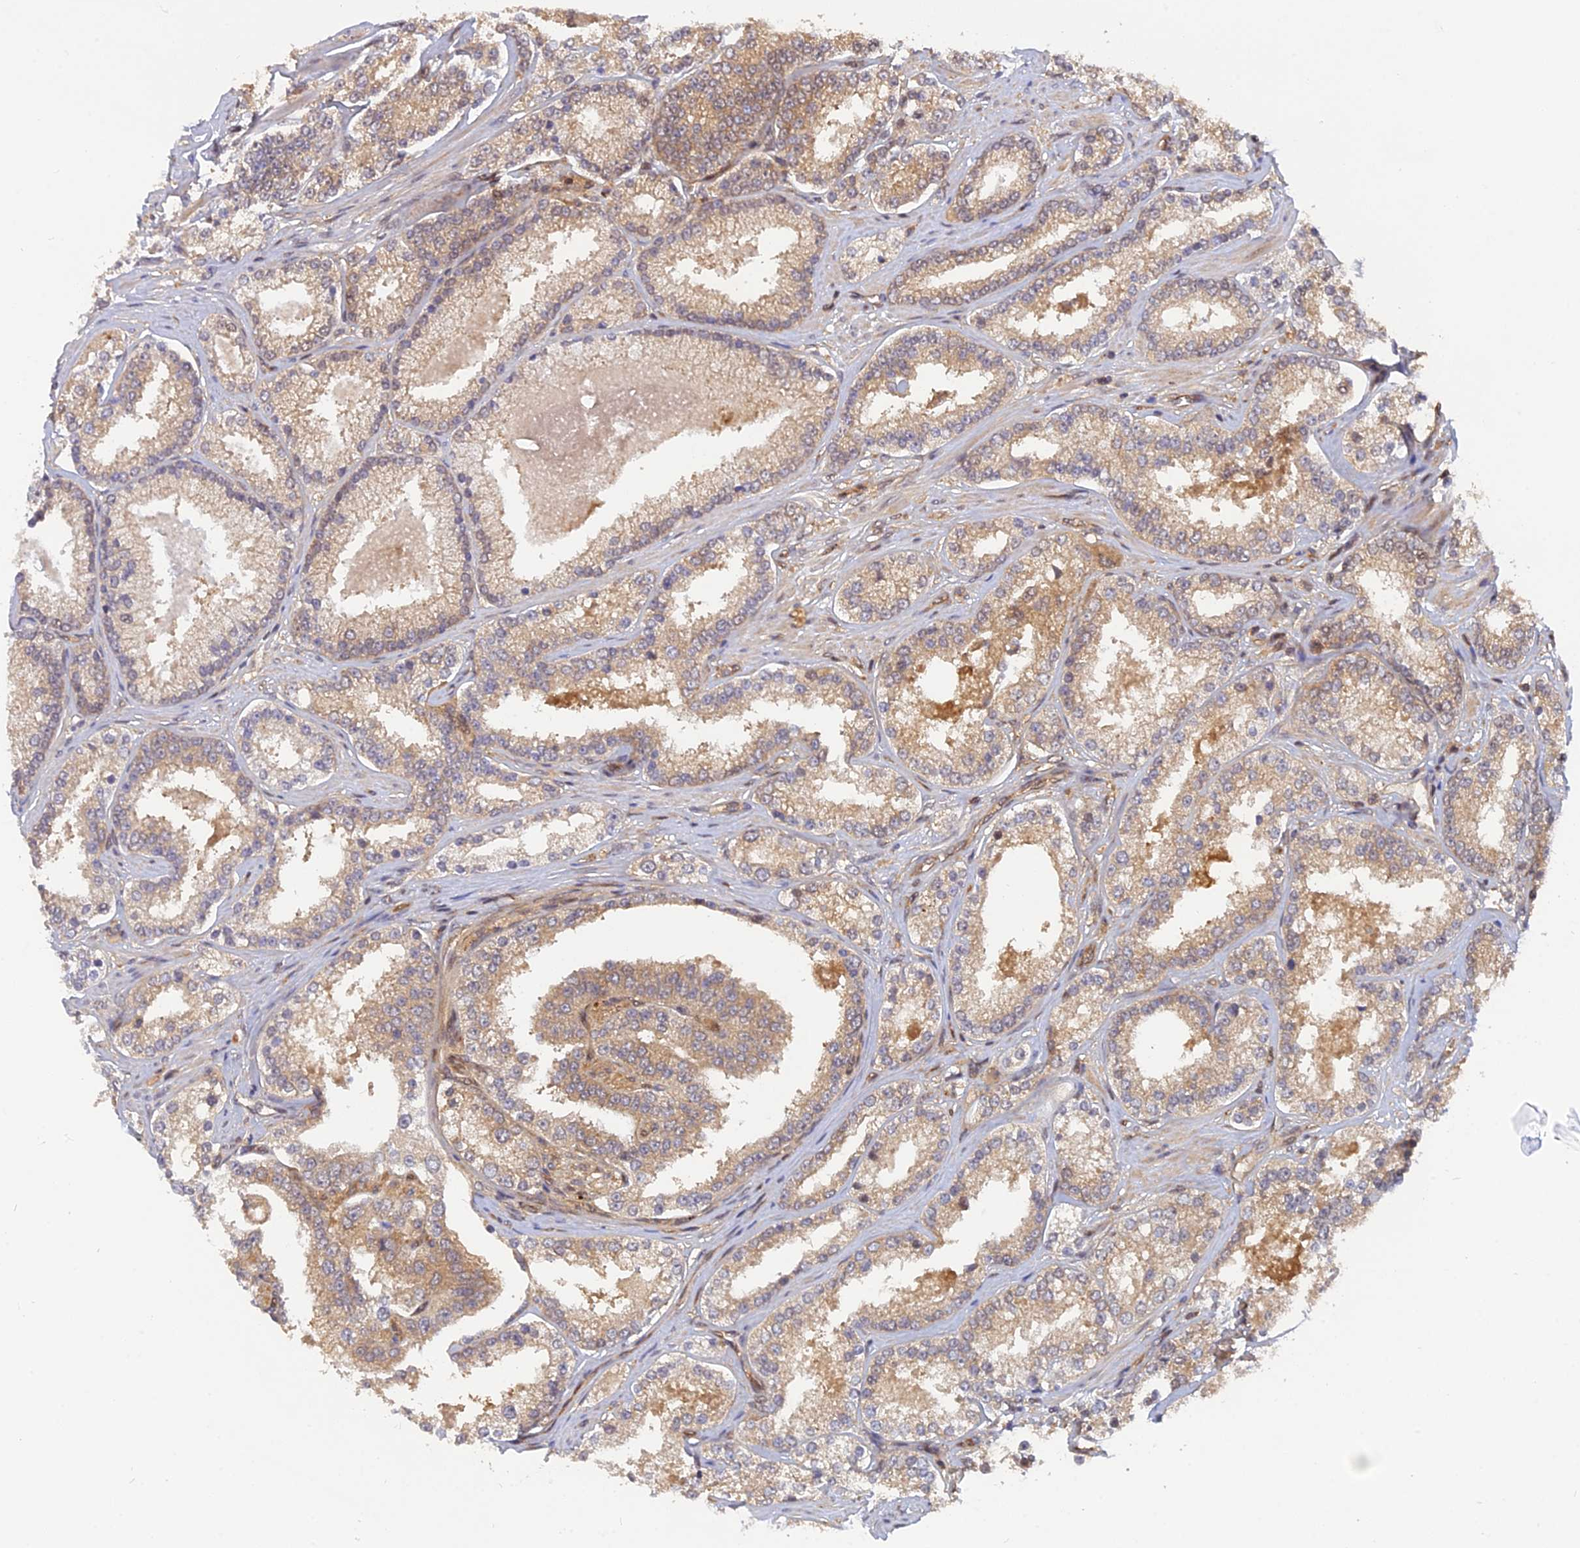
{"staining": {"intensity": "moderate", "quantity": ">75%", "location": "cytoplasmic/membranous"}, "tissue": "prostate cancer", "cell_type": "Tumor cells", "image_type": "cancer", "snomed": [{"axis": "morphology", "description": "Normal tissue, NOS"}, {"axis": "morphology", "description": "Adenocarcinoma, High grade"}, {"axis": "topography", "description": "Prostate"}], "caption": "This image shows prostate cancer stained with immunohistochemistry to label a protein in brown. The cytoplasmic/membranous of tumor cells show moderate positivity for the protein. Nuclei are counter-stained blue.", "gene": "ARL2BP", "patient": {"sex": "male", "age": 83}}